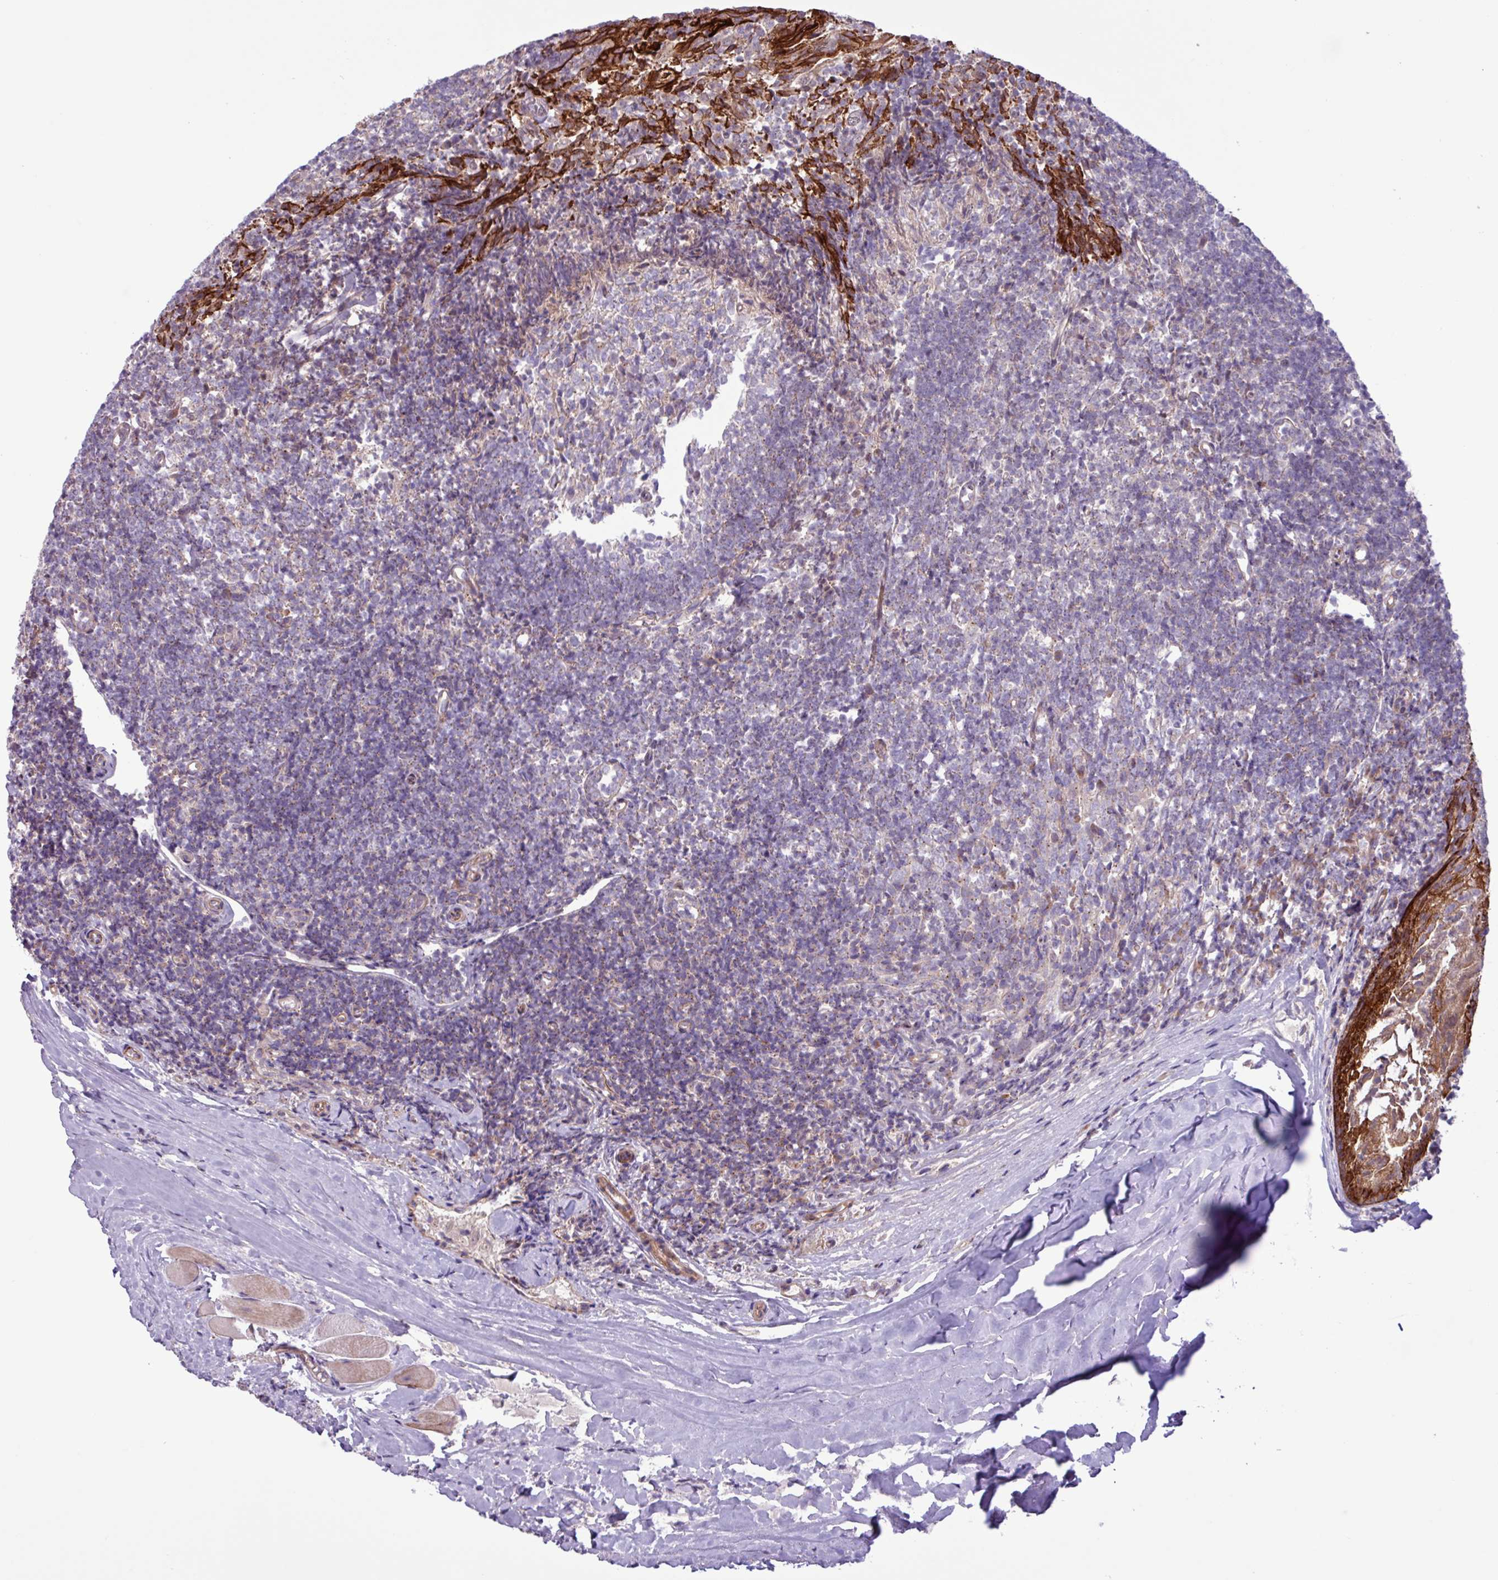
{"staining": {"intensity": "negative", "quantity": "none", "location": "none"}, "tissue": "tonsil", "cell_type": "Germinal center cells", "image_type": "normal", "snomed": [{"axis": "morphology", "description": "Normal tissue, NOS"}, {"axis": "topography", "description": "Tonsil"}], "caption": "The immunohistochemistry image has no significant expression in germinal center cells of tonsil.", "gene": "CNTRL", "patient": {"sex": "female", "age": 10}}